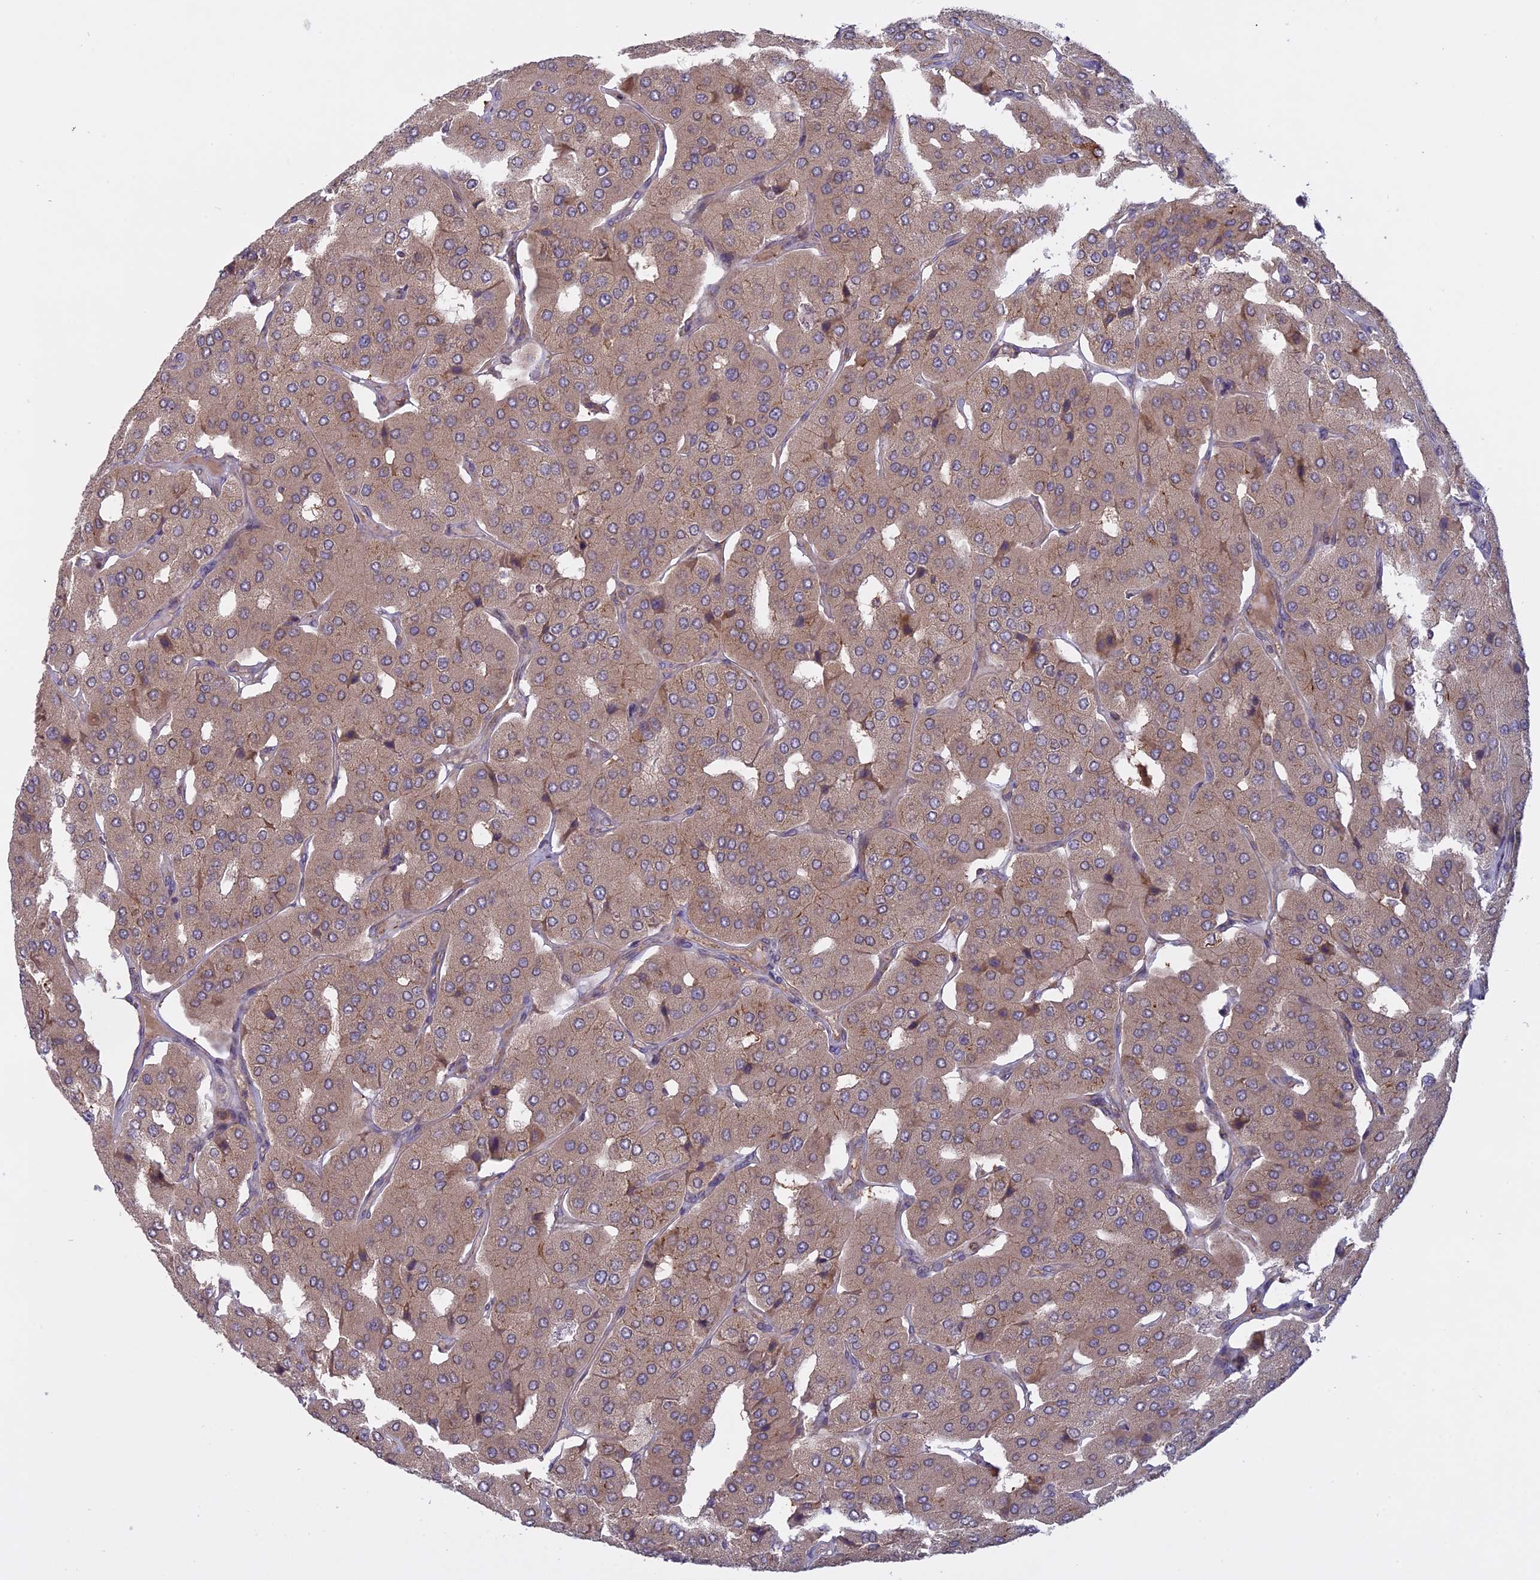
{"staining": {"intensity": "weak", "quantity": "25%-75%", "location": "cytoplasmic/membranous"}, "tissue": "parathyroid gland", "cell_type": "Glandular cells", "image_type": "normal", "snomed": [{"axis": "morphology", "description": "Normal tissue, NOS"}, {"axis": "morphology", "description": "Adenoma, NOS"}, {"axis": "topography", "description": "Parathyroid gland"}], "caption": "Weak cytoplasmic/membranous staining for a protein is appreciated in approximately 25%-75% of glandular cells of benign parathyroid gland using immunohistochemistry.", "gene": "TMEM208", "patient": {"sex": "female", "age": 86}}